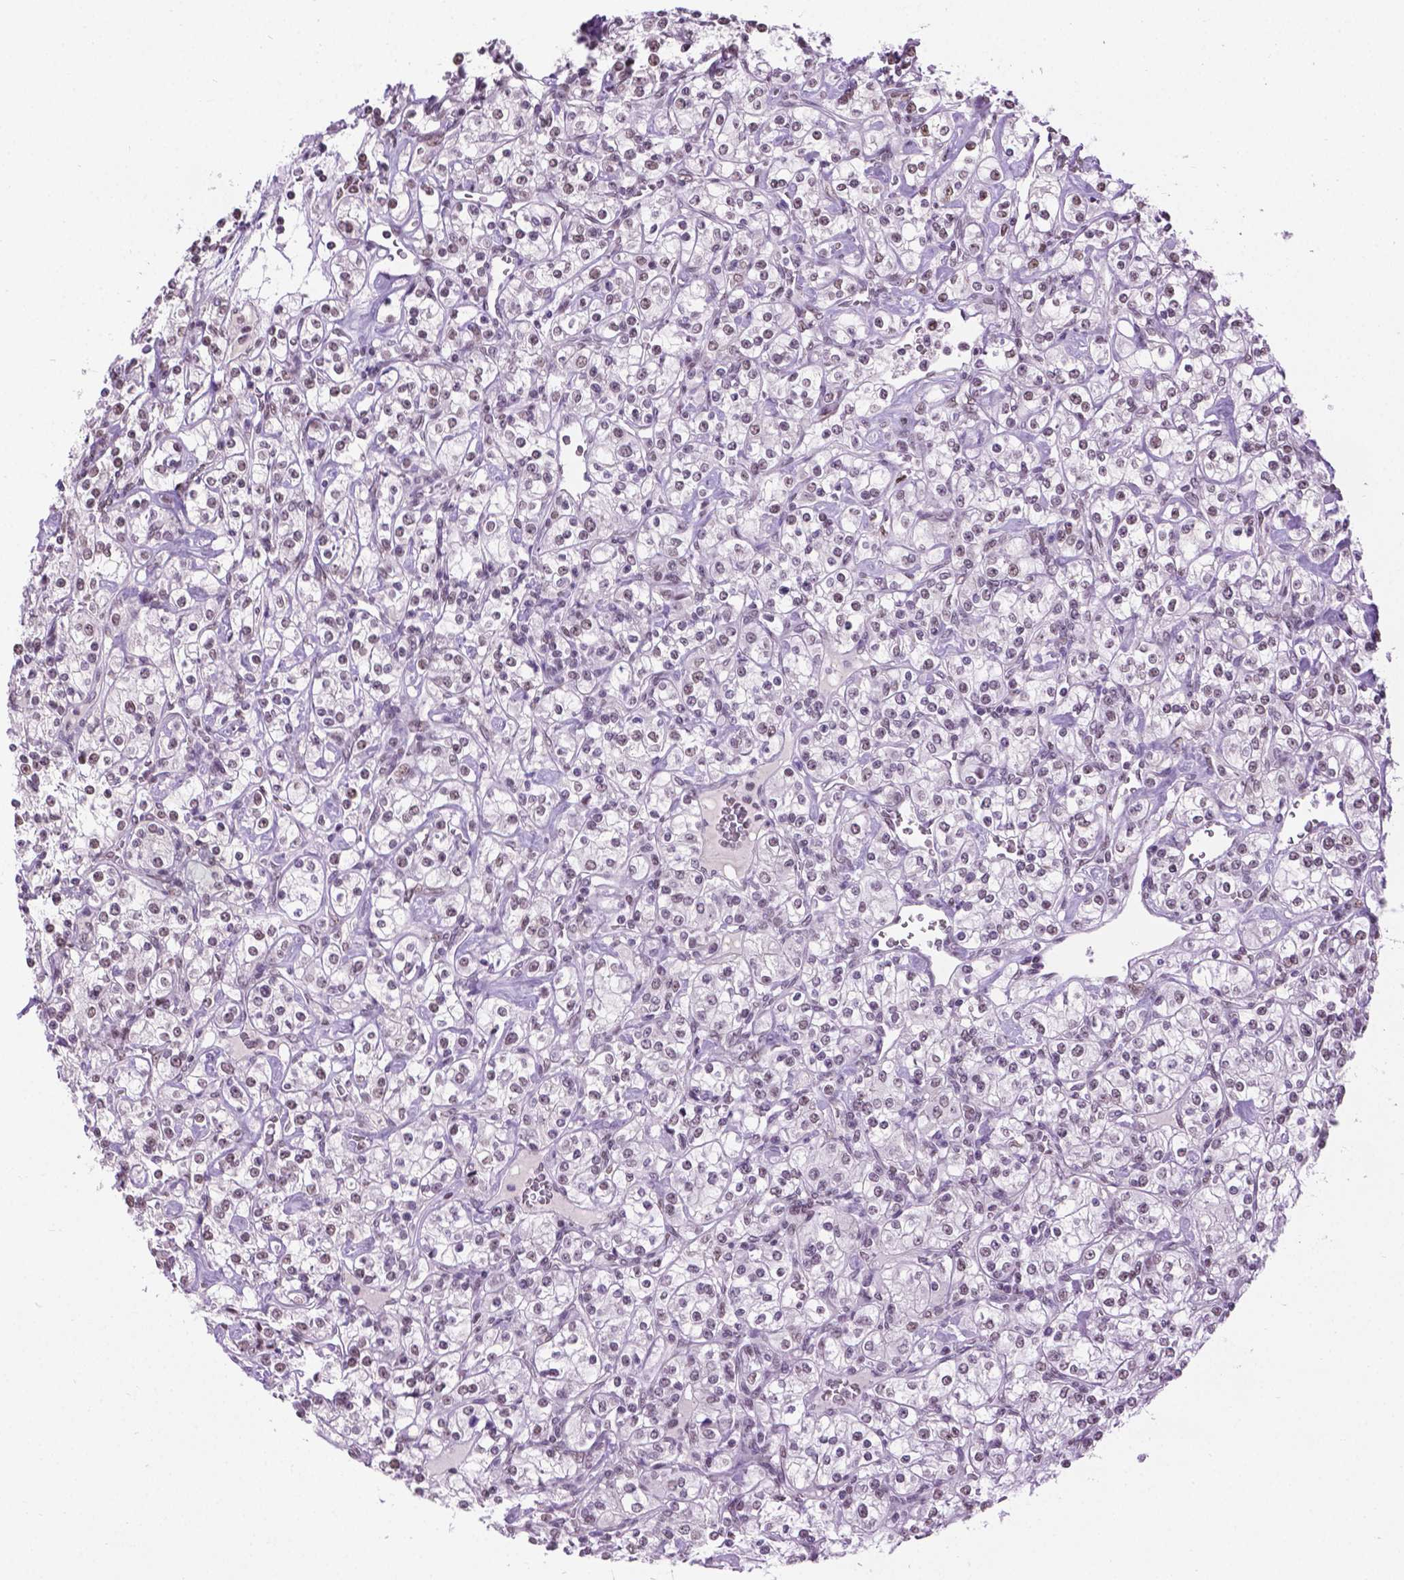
{"staining": {"intensity": "weak", "quantity": "<25%", "location": "nuclear"}, "tissue": "renal cancer", "cell_type": "Tumor cells", "image_type": "cancer", "snomed": [{"axis": "morphology", "description": "Adenocarcinoma, NOS"}, {"axis": "topography", "description": "Kidney"}], "caption": "Renal cancer (adenocarcinoma) was stained to show a protein in brown. There is no significant staining in tumor cells.", "gene": "ABI2", "patient": {"sex": "male", "age": 77}}